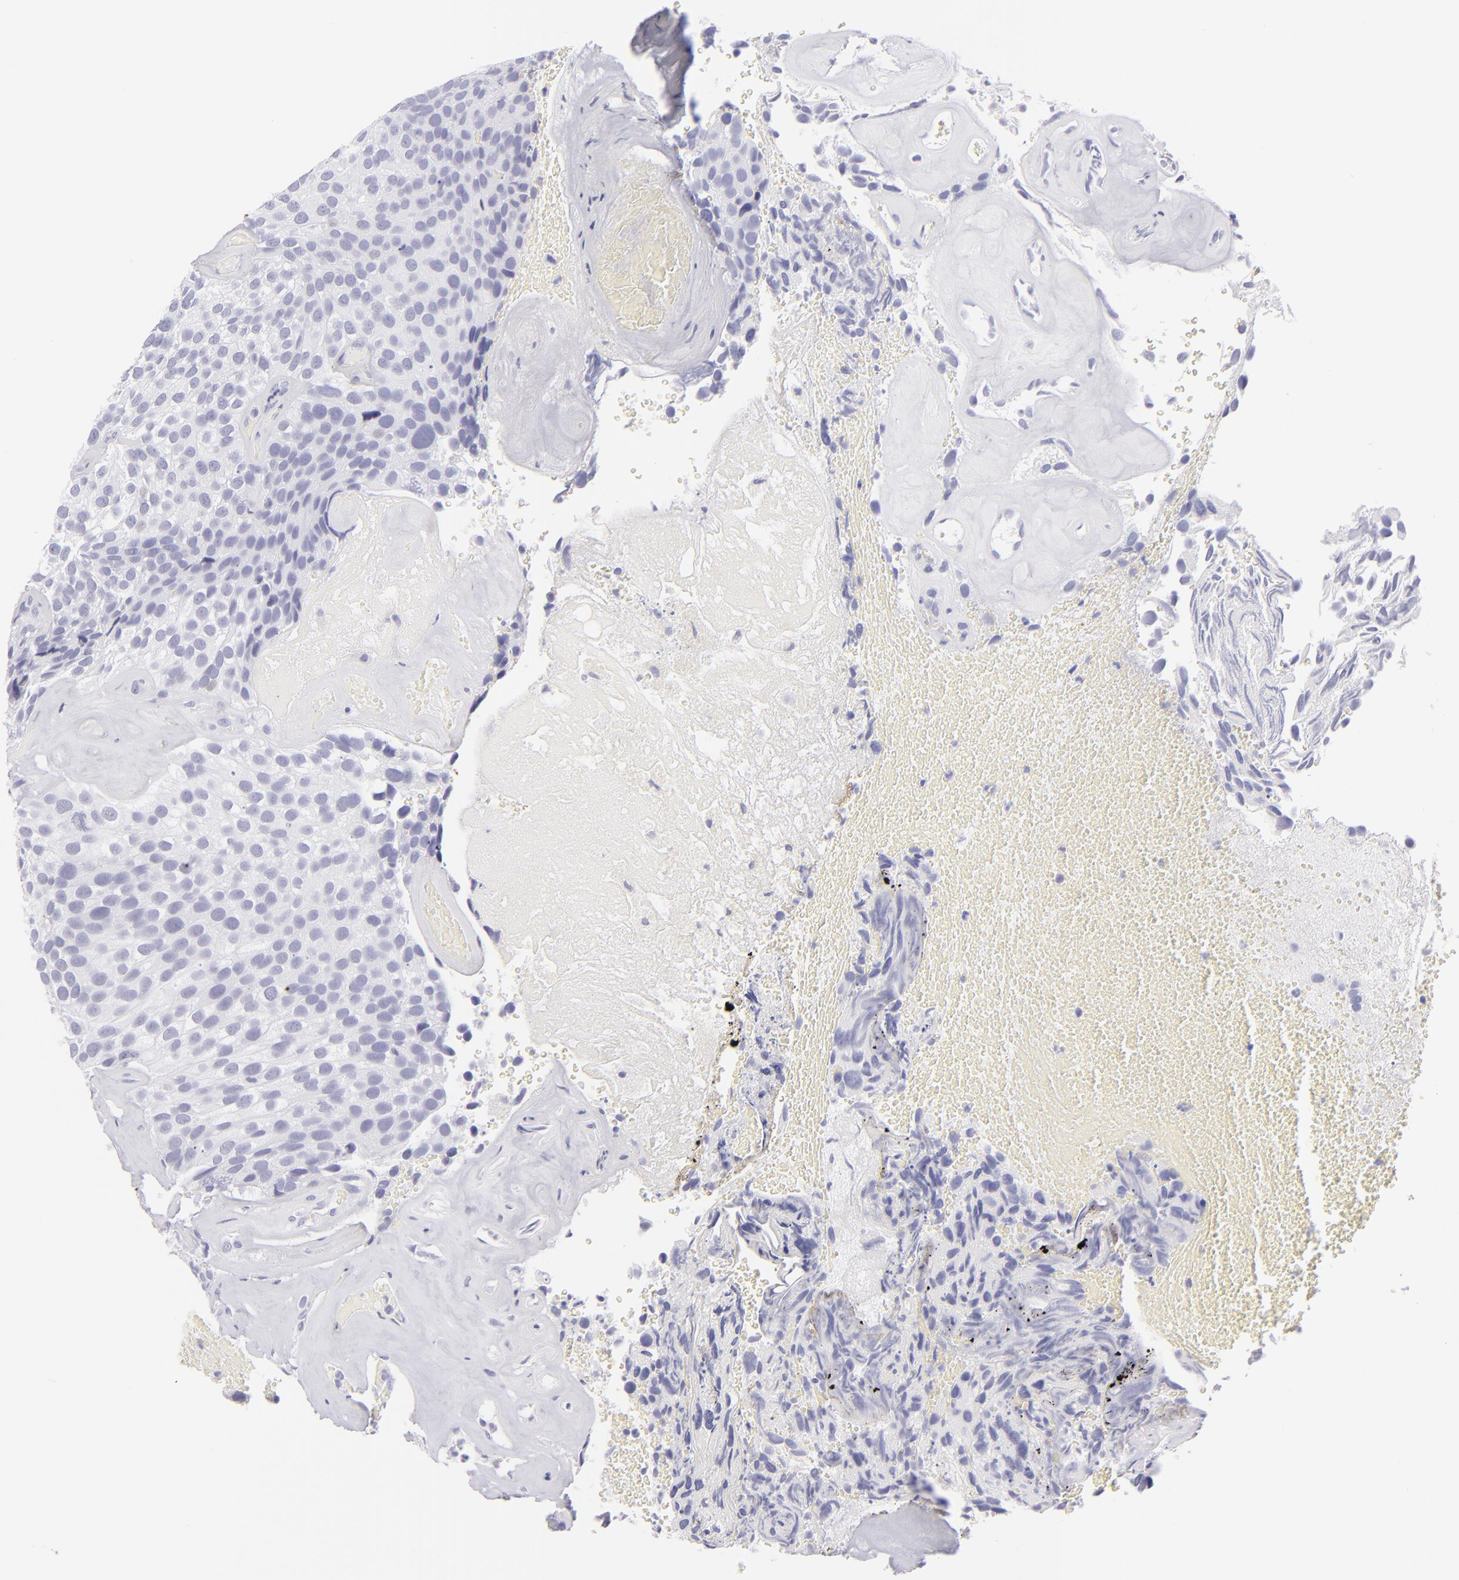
{"staining": {"intensity": "negative", "quantity": "none", "location": "none"}, "tissue": "urothelial cancer", "cell_type": "Tumor cells", "image_type": "cancer", "snomed": [{"axis": "morphology", "description": "Urothelial carcinoma, High grade"}, {"axis": "topography", "description": "Urinary bladder"}], "caption": "Immunohistochemistry (IHC) of human urothelial carcinoma (high-grade) exhibits no expression in tumor cells.", "gene": "FCER2", "patient": {"sex": "male", "age": 72}}